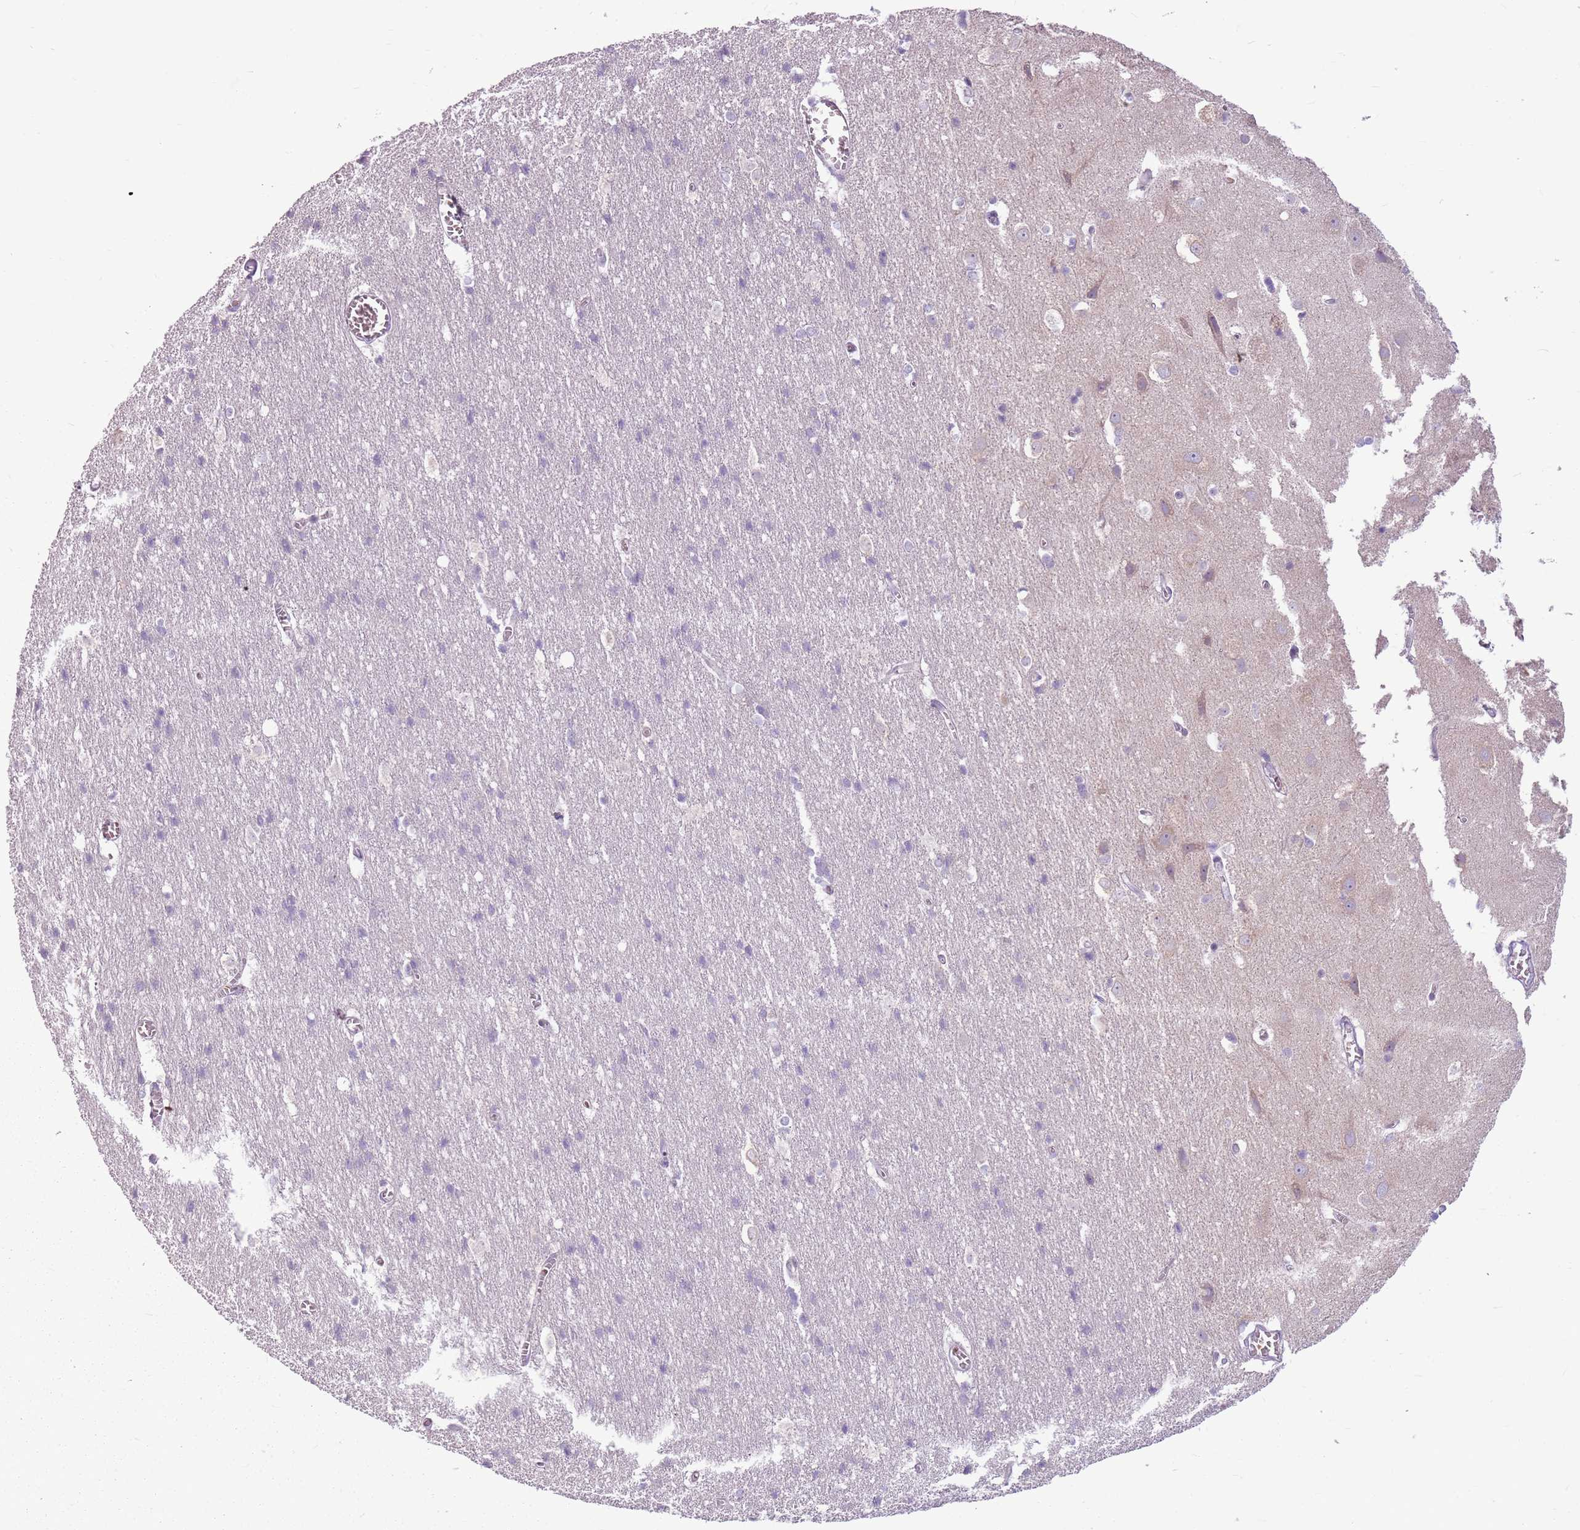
{"staining": {"intensity": "weak", "quantity": "<25%", "location": "cytoplasmic/membranous"}, "tissue": "cerebral cortex", "cell_type": "Endothelial cells", "image_type": "normal", "snomed": [{"axis": "morphology", "description": "Normal tissue, NOS"}, {"axis": "topography", "description": "Cerebral cortex"}], "caption": "Immunohistochemical staining of unremarkable human cerebral cortex demonstrates no significant positivity in endothelial cells.", "gene": "HSPA14", "patient": {"sex": "male", "age": 54}}